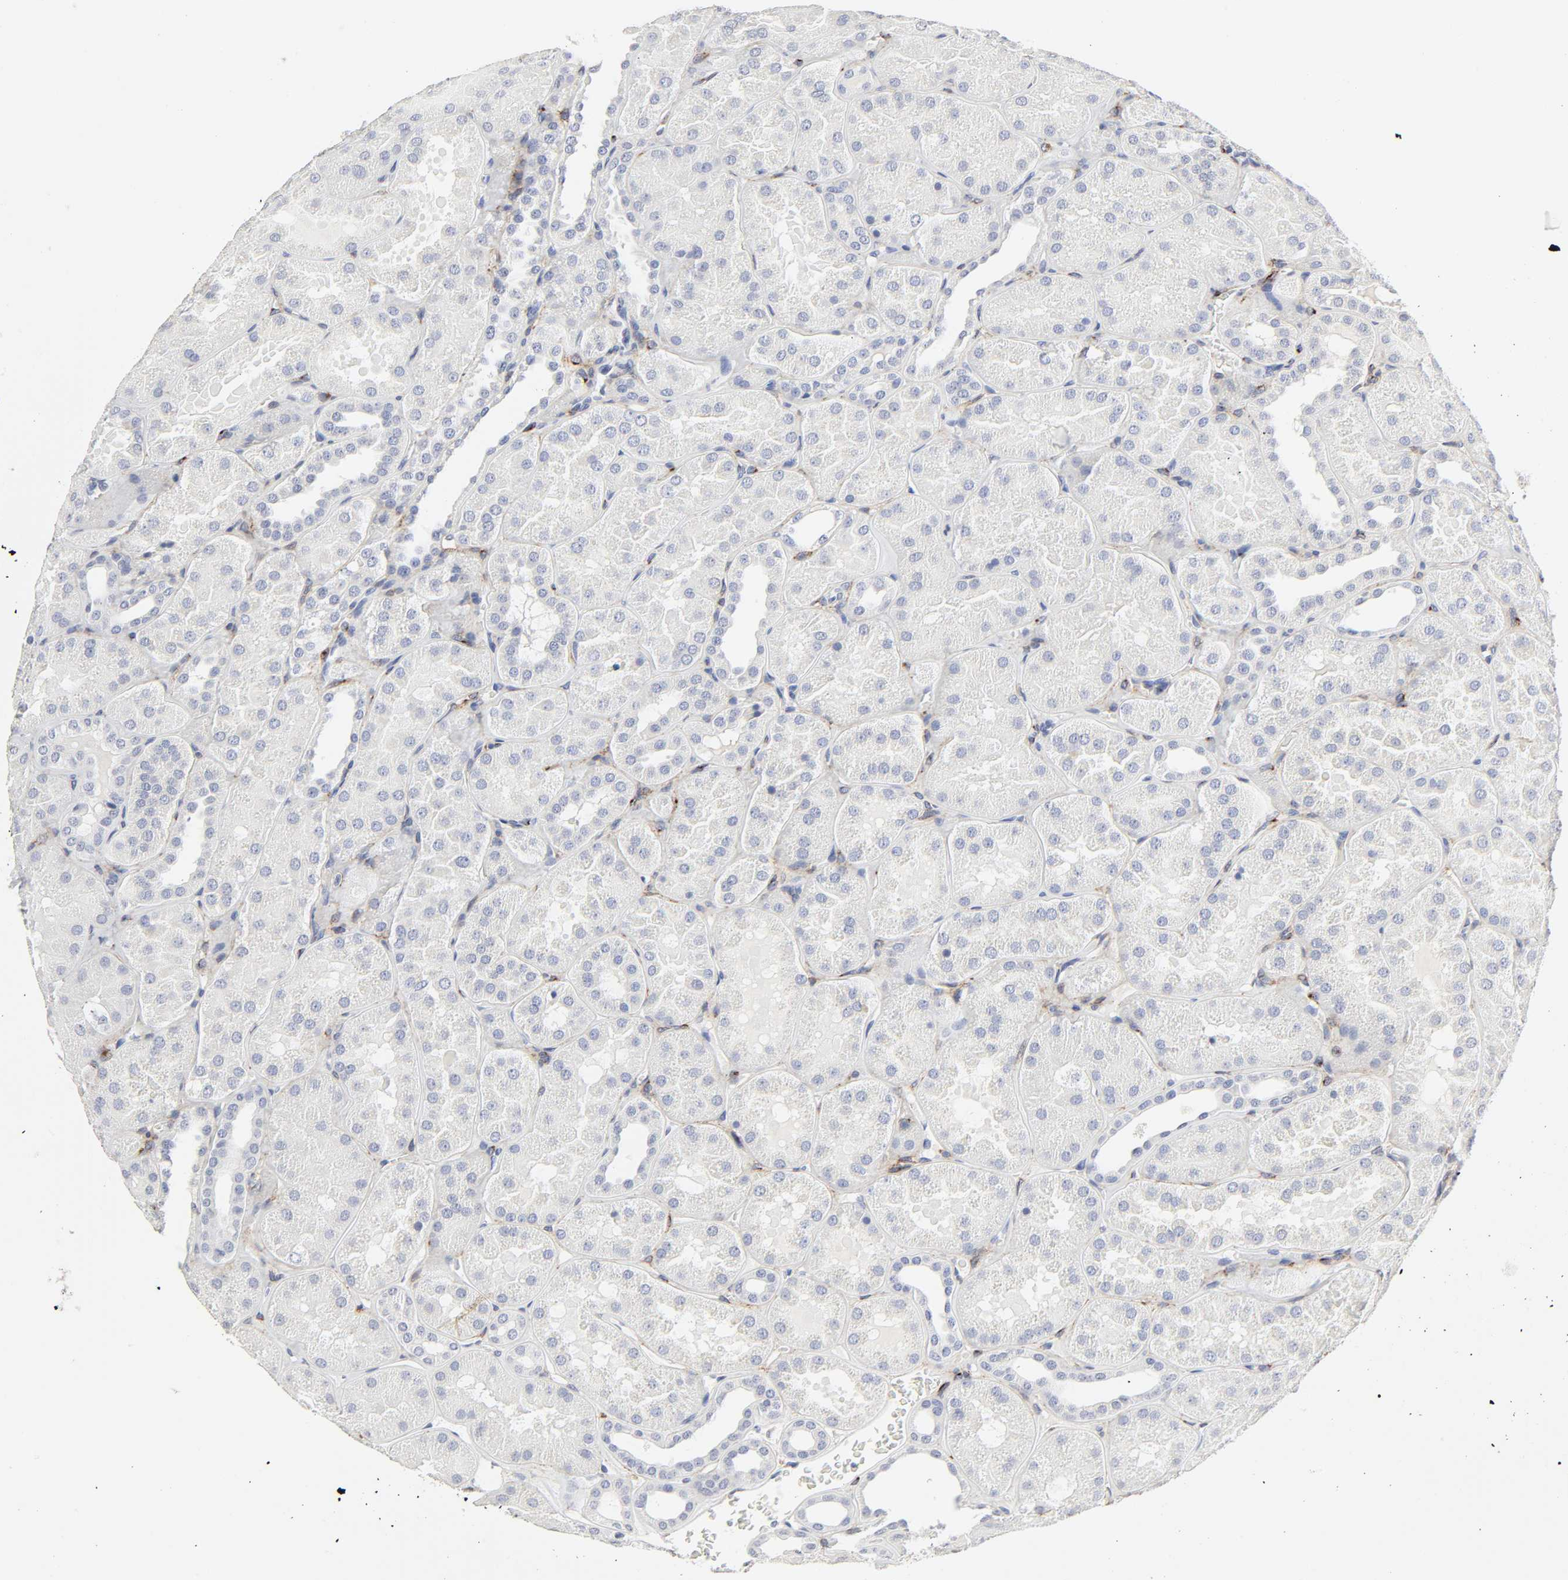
{"staining": {"intensity": "negative", "quantity": "none", "location": "none"}, "tissue": "kidney", "cell_type": "Cells in glomeruli", "image_type": "normal", "snomed": [{"axis": "morphology", "description": "Normal tissue, NOS"}, {"axis": "topography", "description": "Kidney"}], "caption": "IHC of benign kidney reveals no expression in cells in glomeruli.", "gene": "LRP1", "patient": {"sex": "male", "age": 28}}